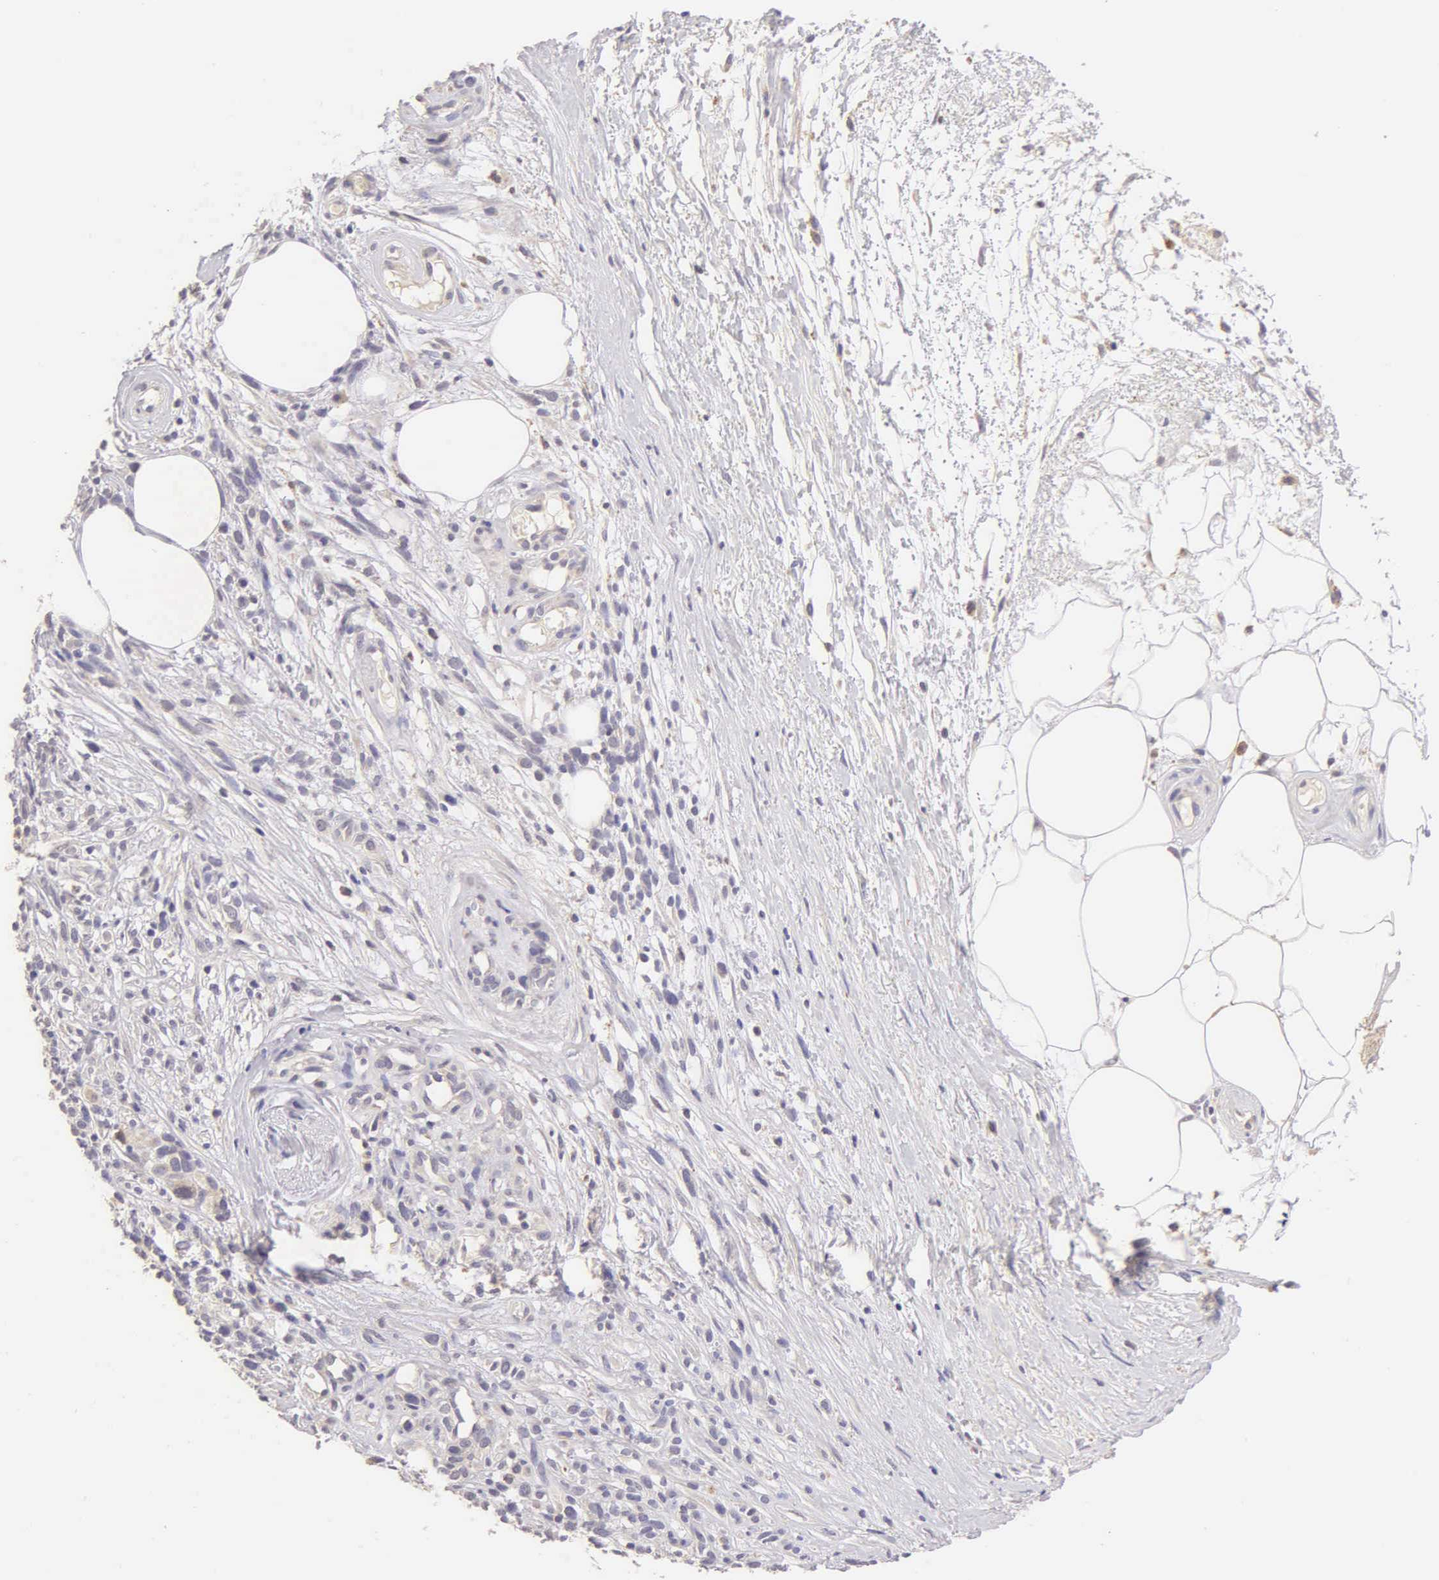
{"staining": {"intensity": "negative", "quantity": "none", "location": "none"}, "tissue": "melanoma", "cell_type": "Tumor cells", "image_type": "cancer", "snomed": [{"axis": "morphology", "description": "Malignant melanoma, NOS"}, {"axis": "topography", "description": "Skin"}], "caption": "The image demonstrates no significant staining in tumor cells of malignant melanoma.", "gene": "ESR1", "patient": {"sex": "female", "age": 85}}